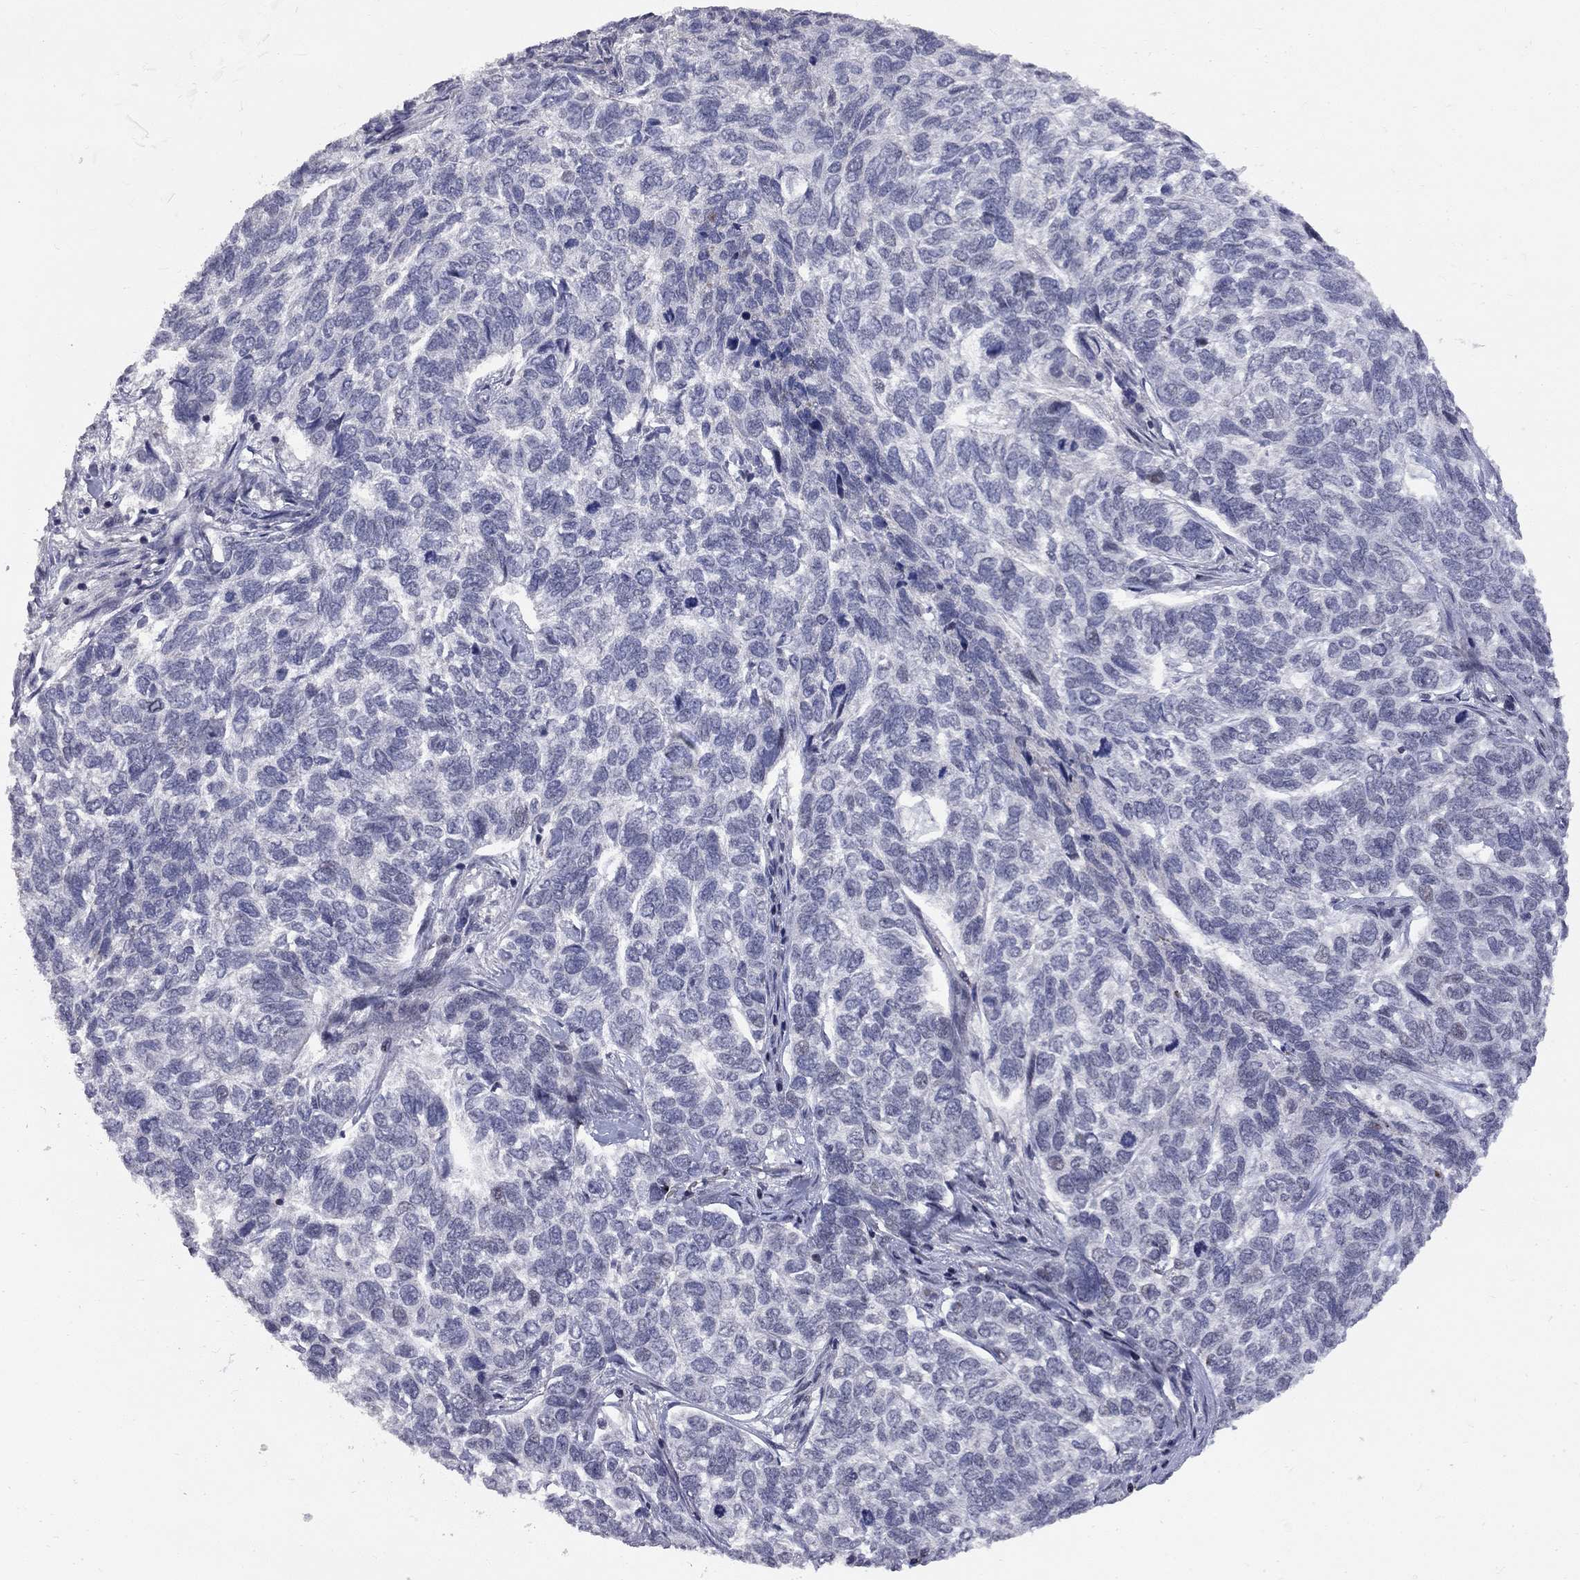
{"staining": {"intensity": "negative", "quantity": "none", "location": "none"}, "tissue": "skin cancer", "cell_type": "Tumor cells", "image_type": "cancer", "snomed": [{"axis": "morphology", "description": "Basal cell carcinoma"}, {"axis": "topography", "description": "Skin"}], "caption": "An immunohistochemistry photomicrograph of skin cancer is shown. There is no staining in tumor cells of skin cancer. (DAB IHC with hematoxylin counter stain).", "gene": "HDAC3", "patient": {"sex": "female", "age": 65}}